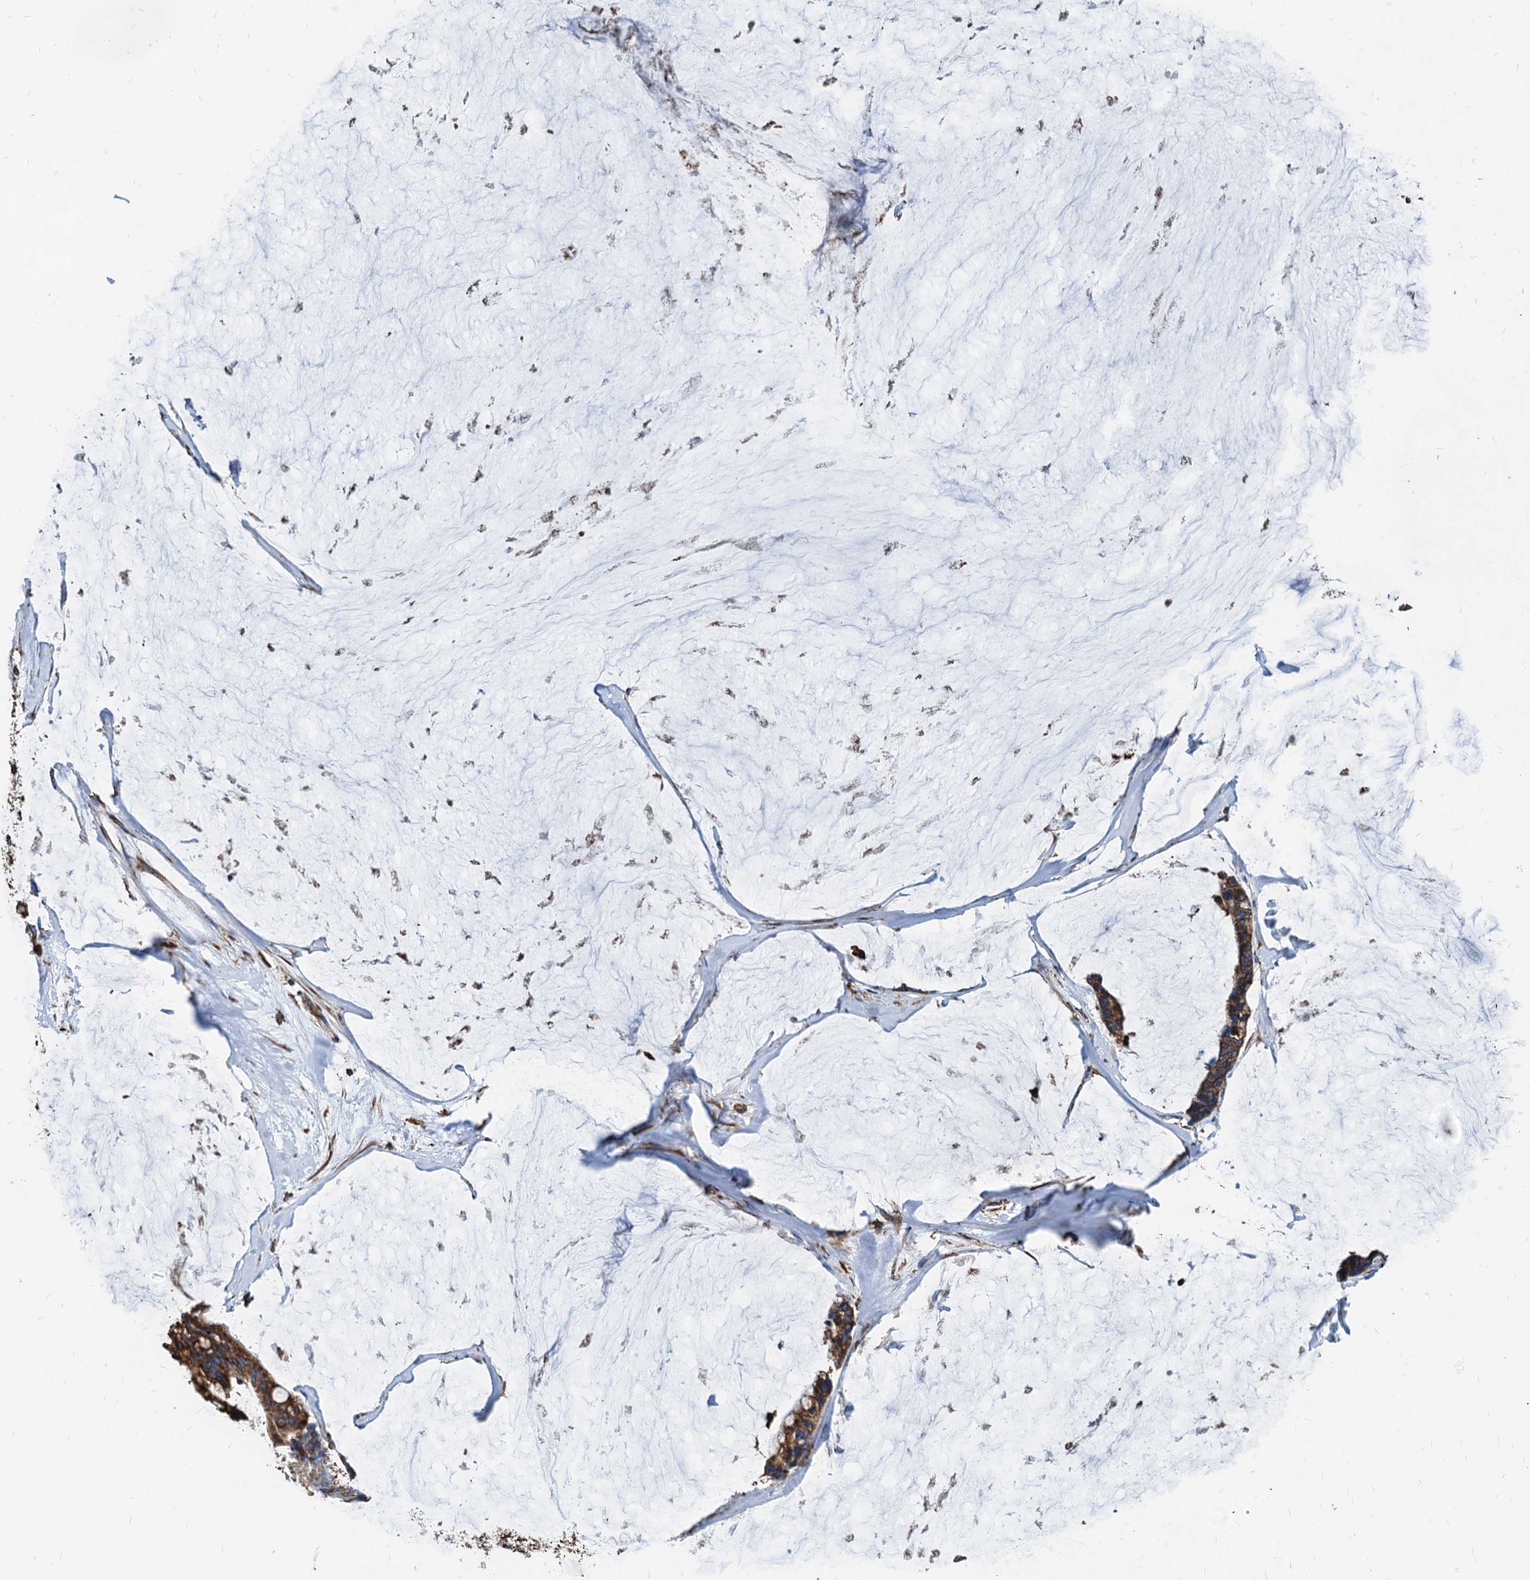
{"staining": {"intensity": "moderate", "quantity": ">75%", "location": "cytoplasmic/membranous"}, "tissue": "ovarian cancer", "cell_type": "Tumor cells", "image_type": "cancer", "snomed": [{"axis": "morphology", "description": "Cystadenocarcinoma, mucinous, NOS"}, {"axis": "topography", "description": "Ovary"}], "caption": "Tumor cells demonstrate medium levels of moderate cytoplasmic/membranous expression in approximately >75% of cells in human ovarian mucinous cystadenocarcinoma. Ihc stains the protein in brown and the nuclei are stained blue.", "gene": "HSPA5", "patient": {"sex": "female", "age": 39}}